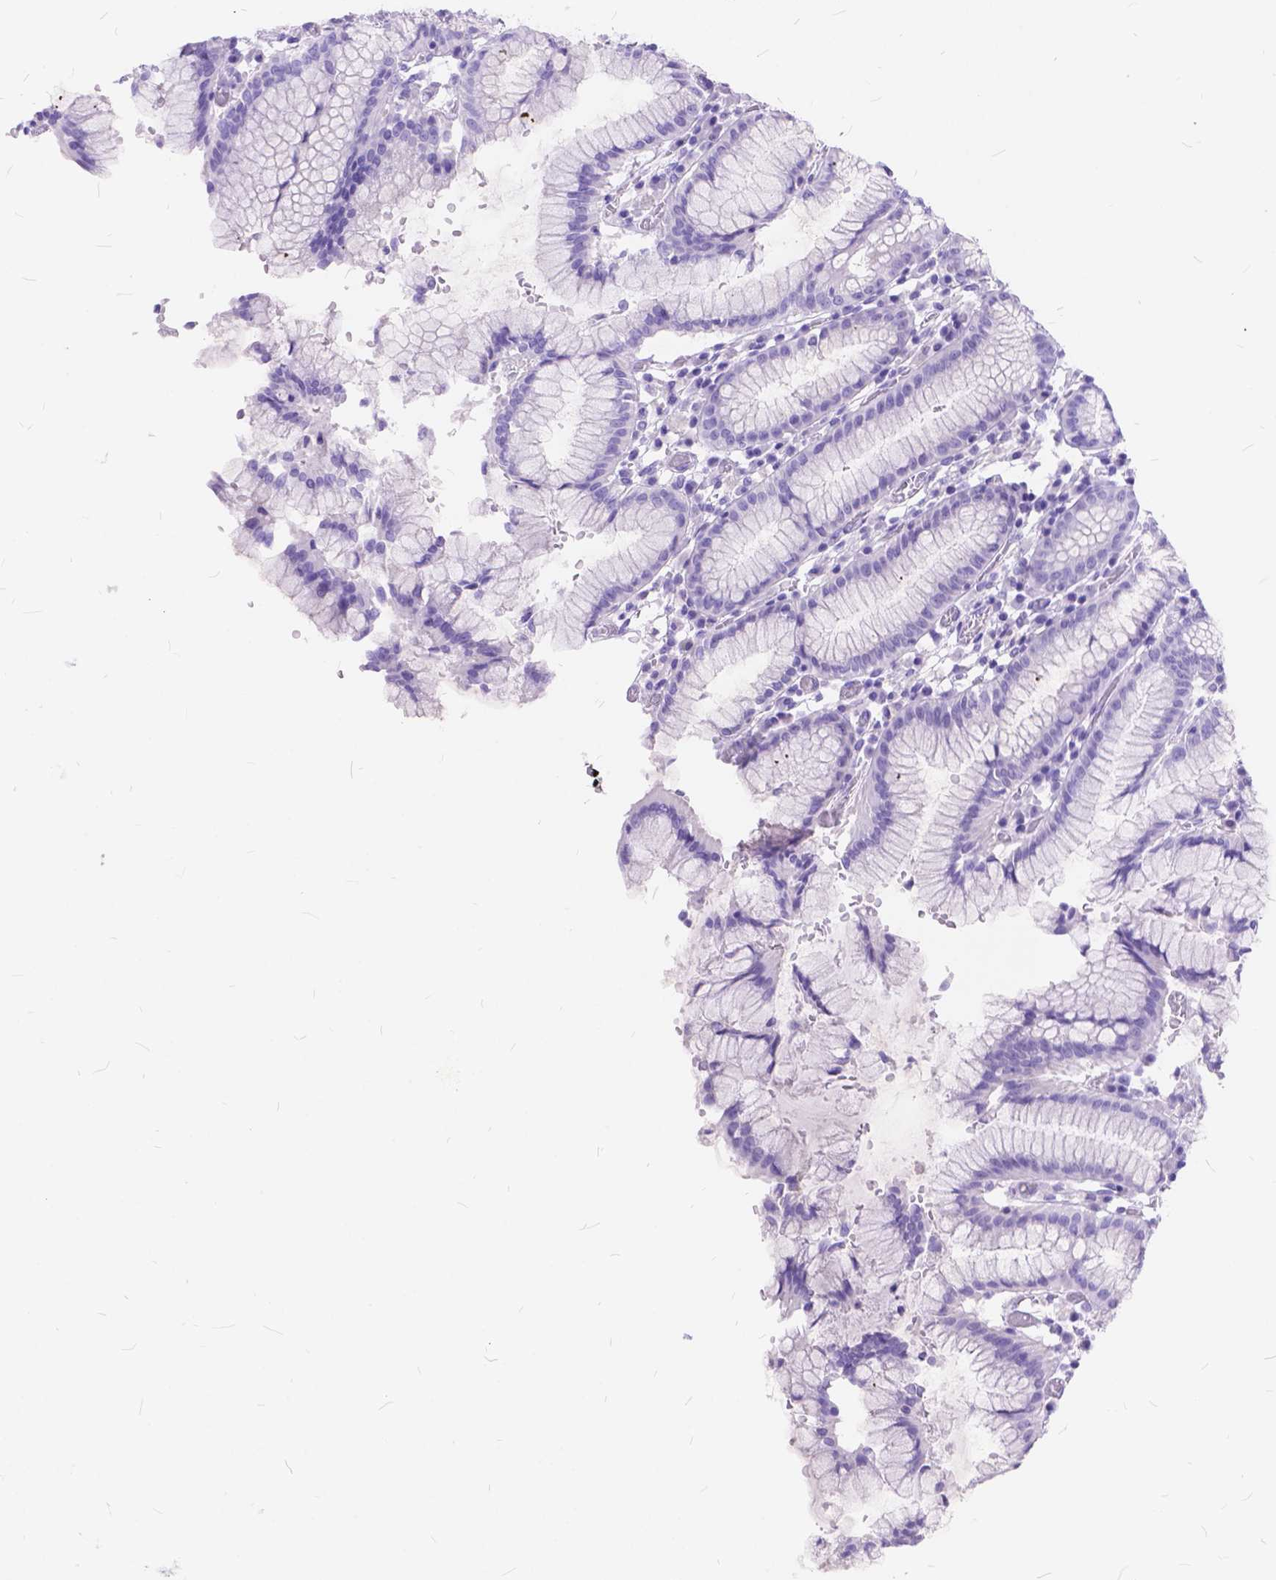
{"staining": {"intensity": "negative", "quantity": "none", "location": "none"}, "tissue": "stomach", "cell_type": "Glandular cells", "image_type": "normal", "snomed": [{"axis": "morphology", "description": "Normal tissue, NOS"}, {"axis": "topography", "description": "Stomach"}], "caption": "DAB (3,3'-diaminobenzidine) immunohistochemical staining of normal human stomach shows no significant positivity in glandular cells.", "gene": "FOXL2", "patient": {"sex": "male", "age": 55}}